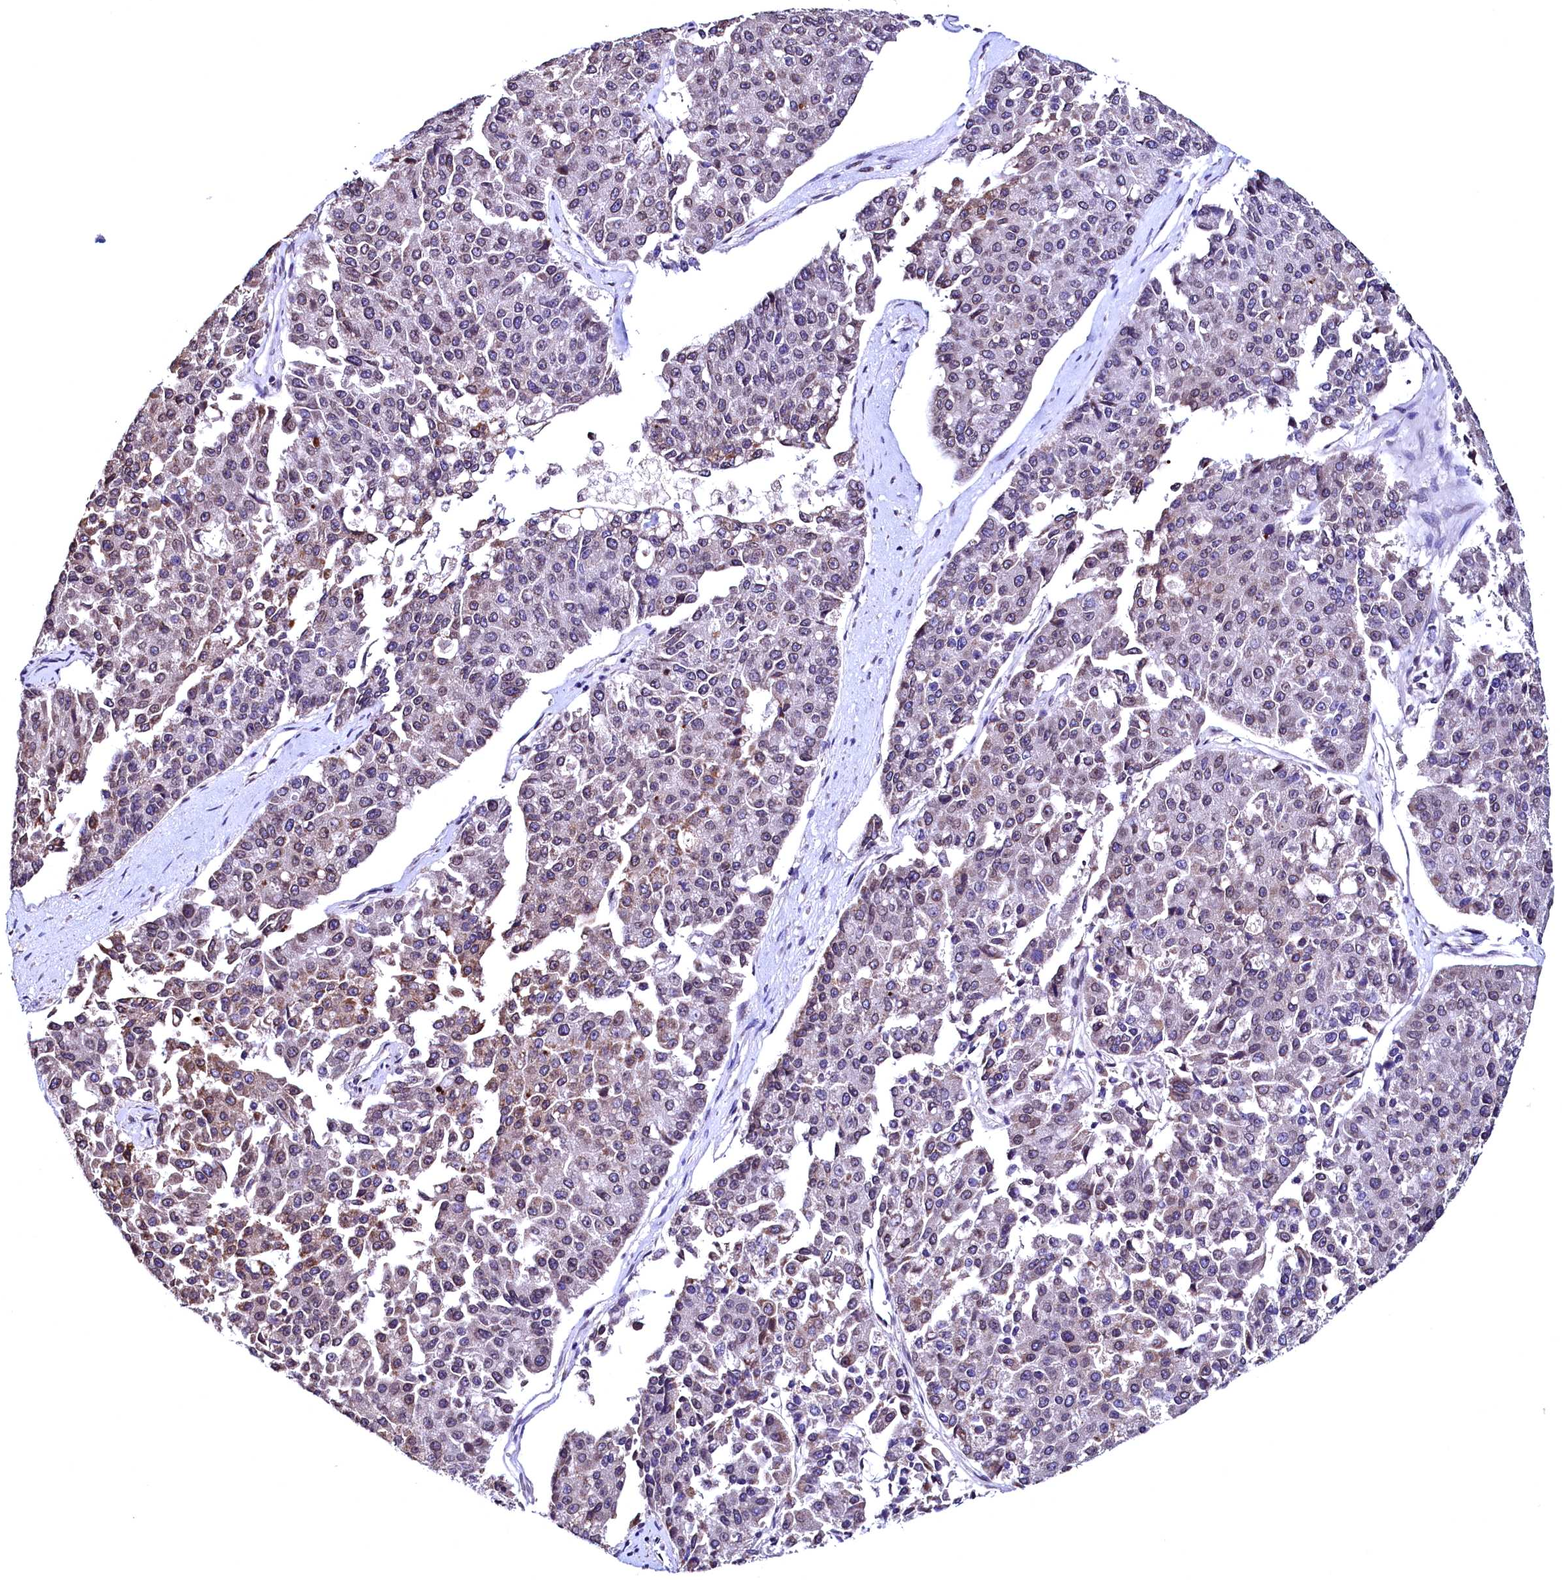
{"staining": {"intensity": "weak", "quantity": "<25%", "location": "cytoplasmic/membranous"}, "tissue": "pancreatic cancer", "cell_type": "Tumor cells", "image_type": "cancer", "snomed": [{"axis": "morphology", "description": "Adenocarcinoma, NOS"}, {"axis": "topography", "description": "Pancreas"}], "caption": "This is an immunohistochemistry (IHC) histopathology image of human pancreatic cancer (adenocarcinoma). There is no positivity in tumor cells.", "gene": "HAND1", "patient": {"sex": "male", "age": 50}}